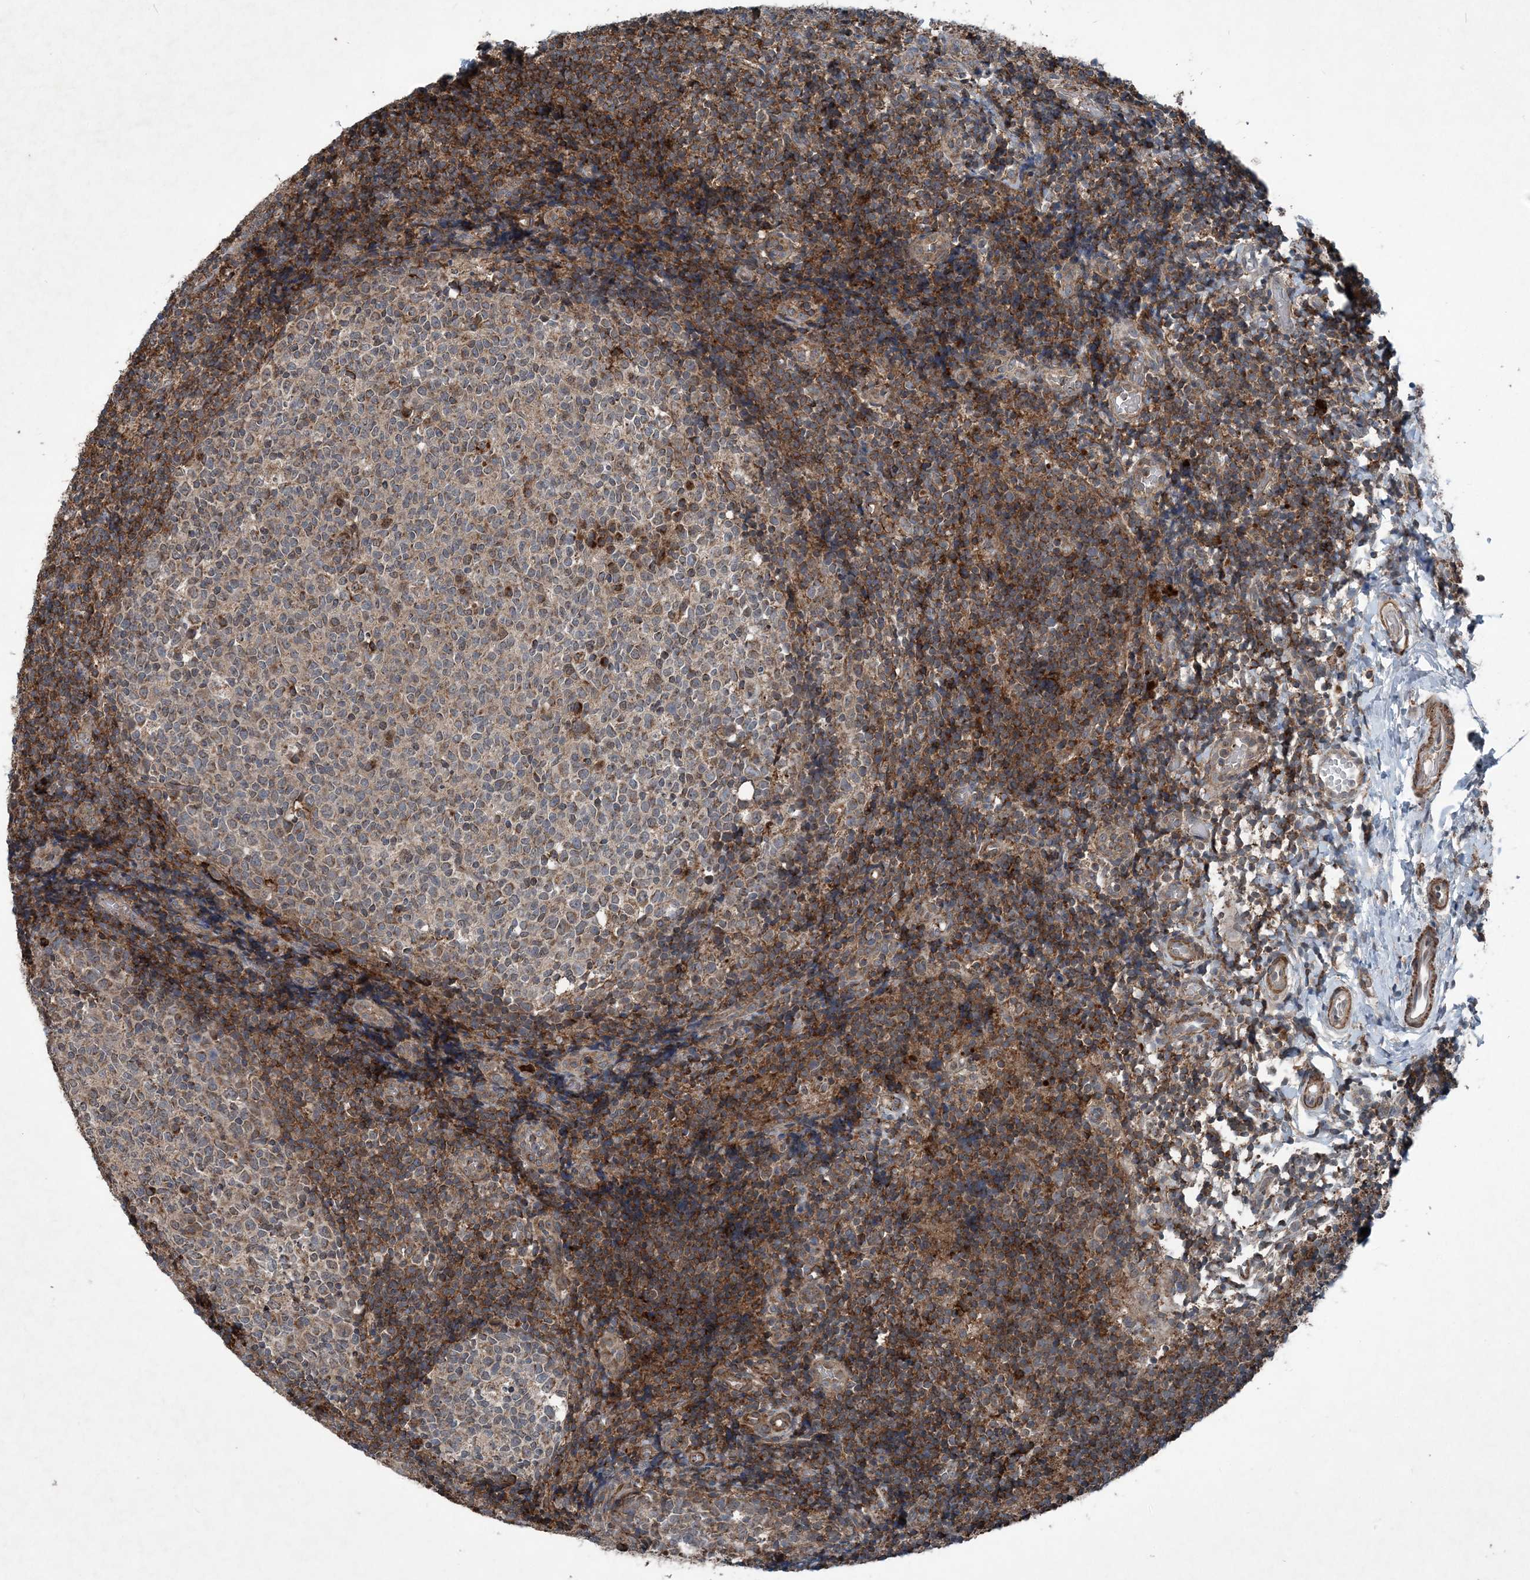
{"staining": {"intensity": "moderate", "quantity": "<25%", "location": "cytoplasmic/membranous"}, "tissue": "tonsil", "cell_type": "Germinal center cells", "image_type": "normal", "snomed": [{"axis": "morphology", "description": "Normal tissue, NOS"}, {"axis": "topography", "description": "Tonsil"}], "caption": "This photomicrograph demonstrates immunohistochemistry staining of benign human tonsil, with low moderate cytoplasmic/membranous positivity in about <25% of germinal center cells.", "gene": "NDUFA2", "patient": {"sex": "female", "age": 19}}